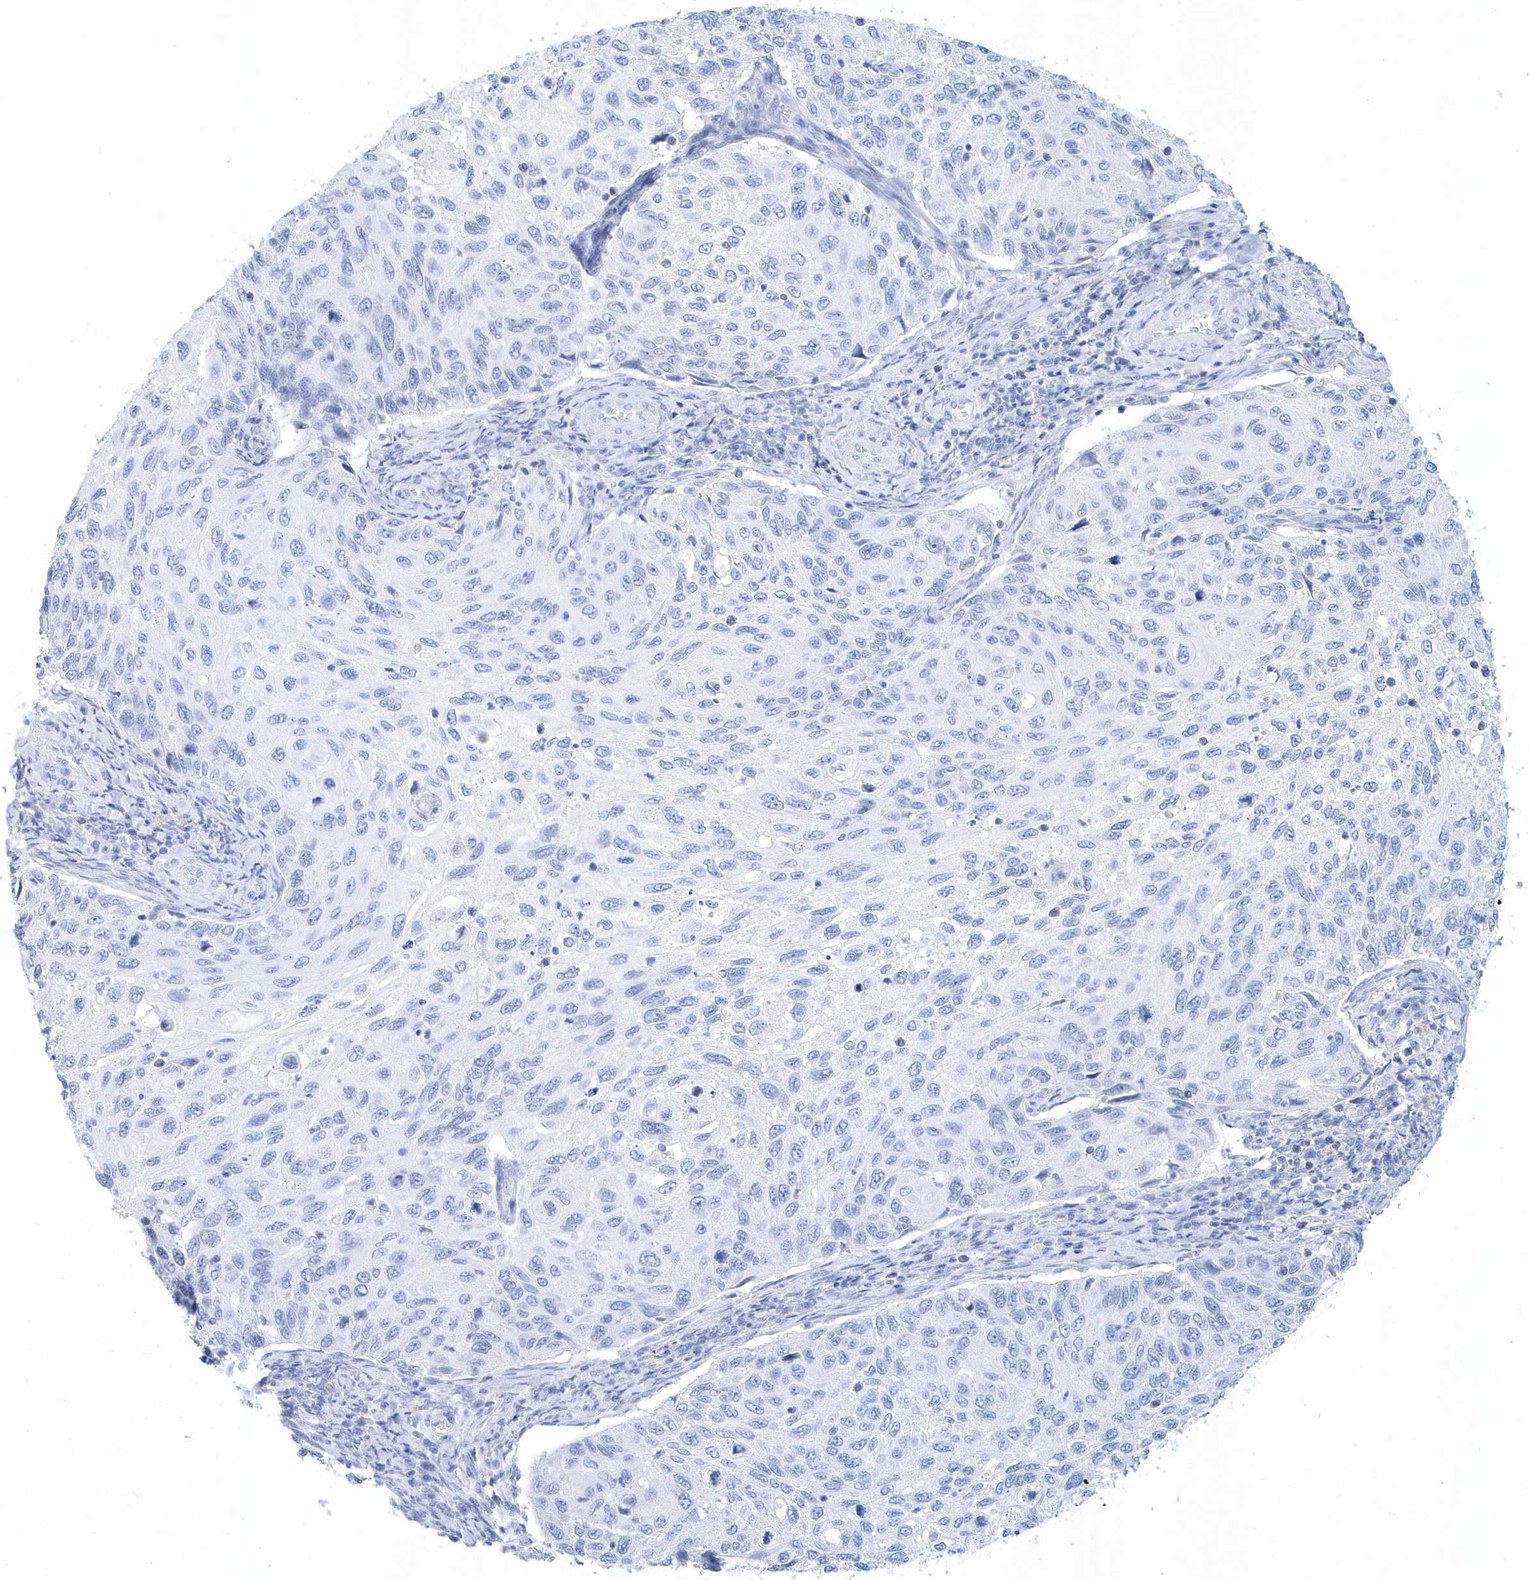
{"staining": {"intensity": "negative", "quantity": "none", "location": "none"}, "tissue": "cervical cancer", "cell_type": "Tumor cells", "image_type": "cancer", "snomed": [{"axis": "morphology", "description": "Squamous cell carcinoma, NOS"}, {"axis": "topography", "description": "Cervix"}], "caption": "High power microscopy image of an immunohistochemistry (IHC) image of squamous cell carcinoma (cervical), revealing no significant expression in tumor cells. (Stains: DAB immunohistochemistry with hematoxylin counter stain, Microscopy: brightfield microscopy at high magnification).", "gene": "PTPRO", "patient": {"sex": "female", "age": 70}}